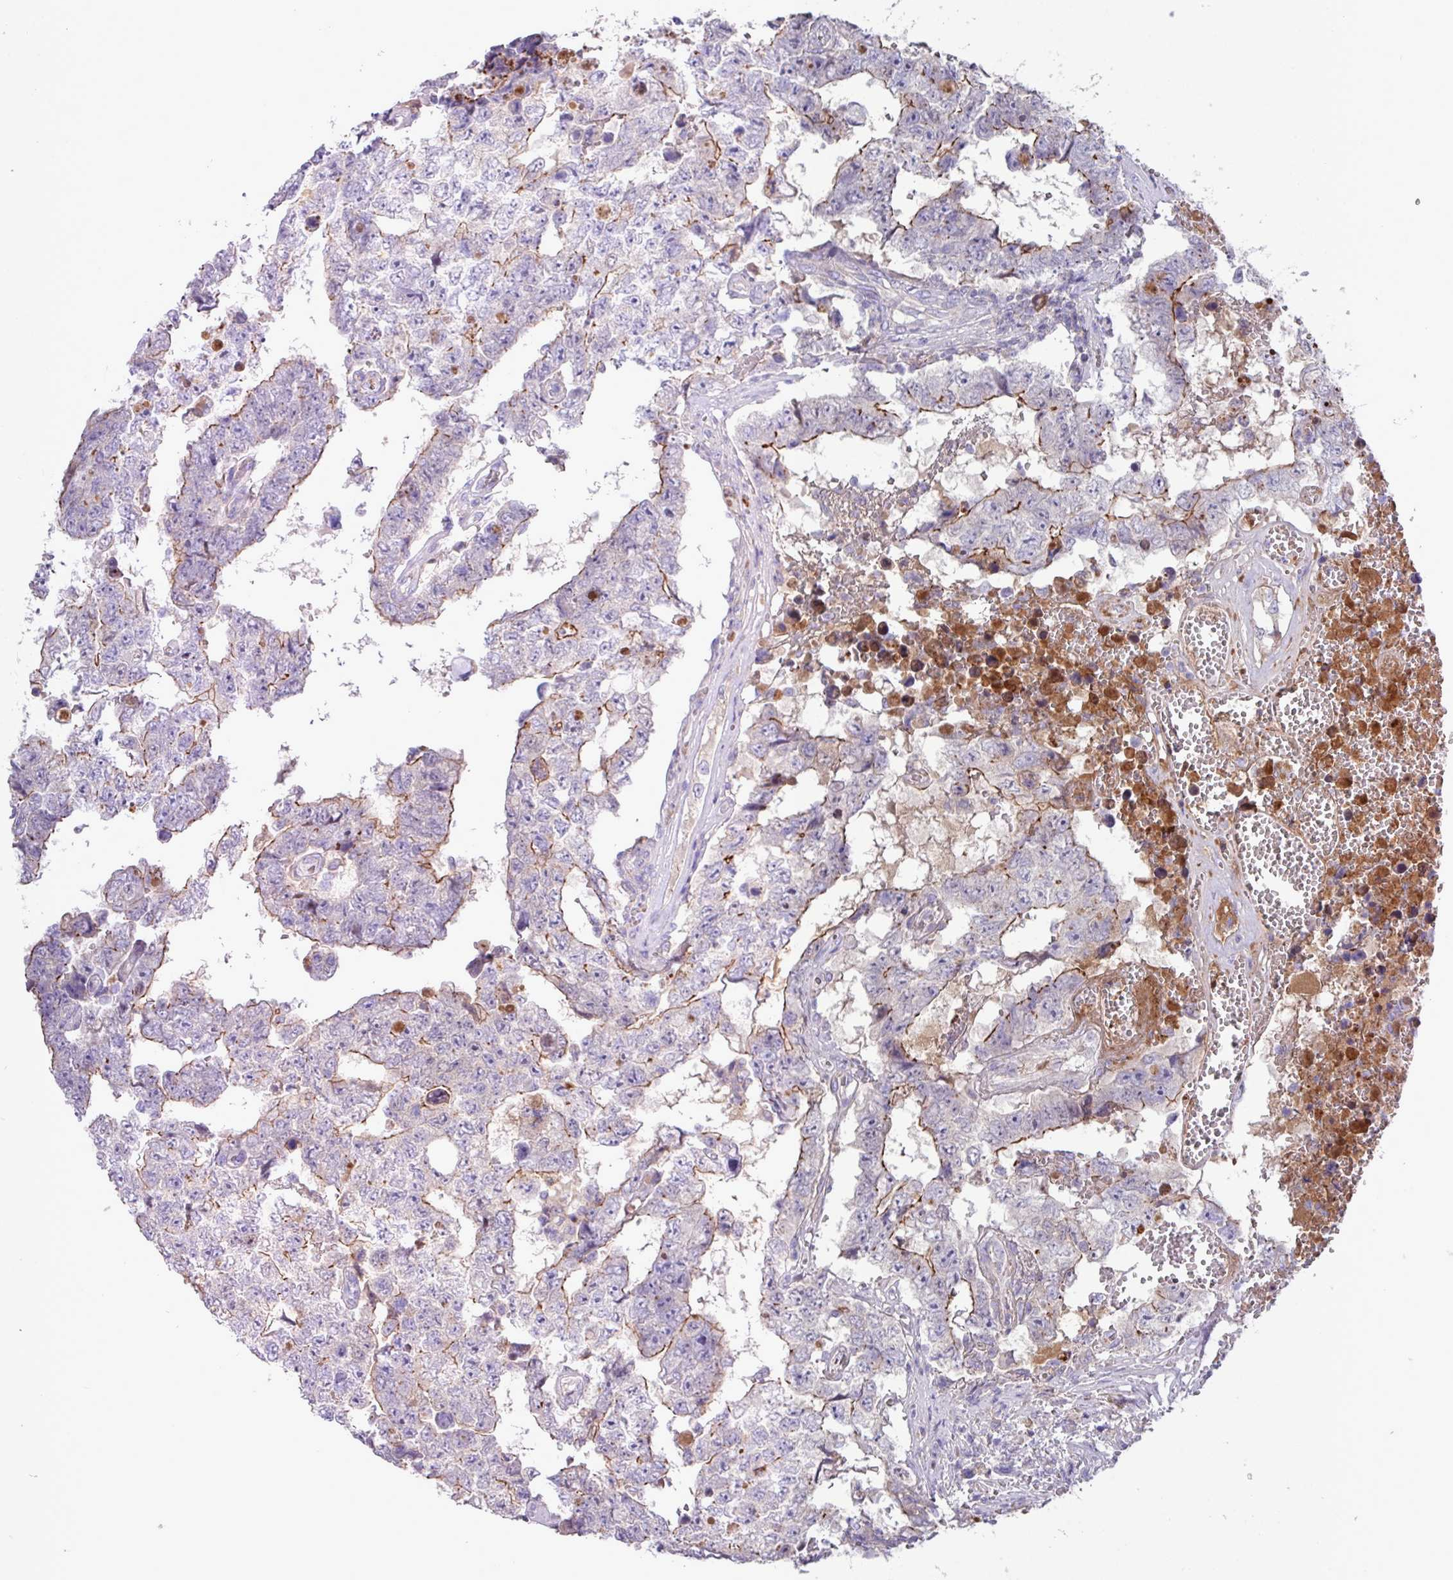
{"staining": {"intensity": "strong", "quantity": "<25%", "location": "cytoplasmic/membranous"}, "tissue": "testis cancer", "cell_type": "Tumor cells", "image_type": "cancer", "snomed": [{"axis": "morphology", "description": "Carcinoma, Embryonal, NOS"}, {"axis": "topography", "description": "Testis"}], "caption": "Immunohistochemical staining of embryonal carcinoma (testis) exhibits medium levels of strong cytoplasmic/membranous staining in about <25% of tumor cells. (Brightfield microscopy of DAB IHC at high magnification).", "gene": "IQCJ", "patient": {"sex": "male", "age": 25}}